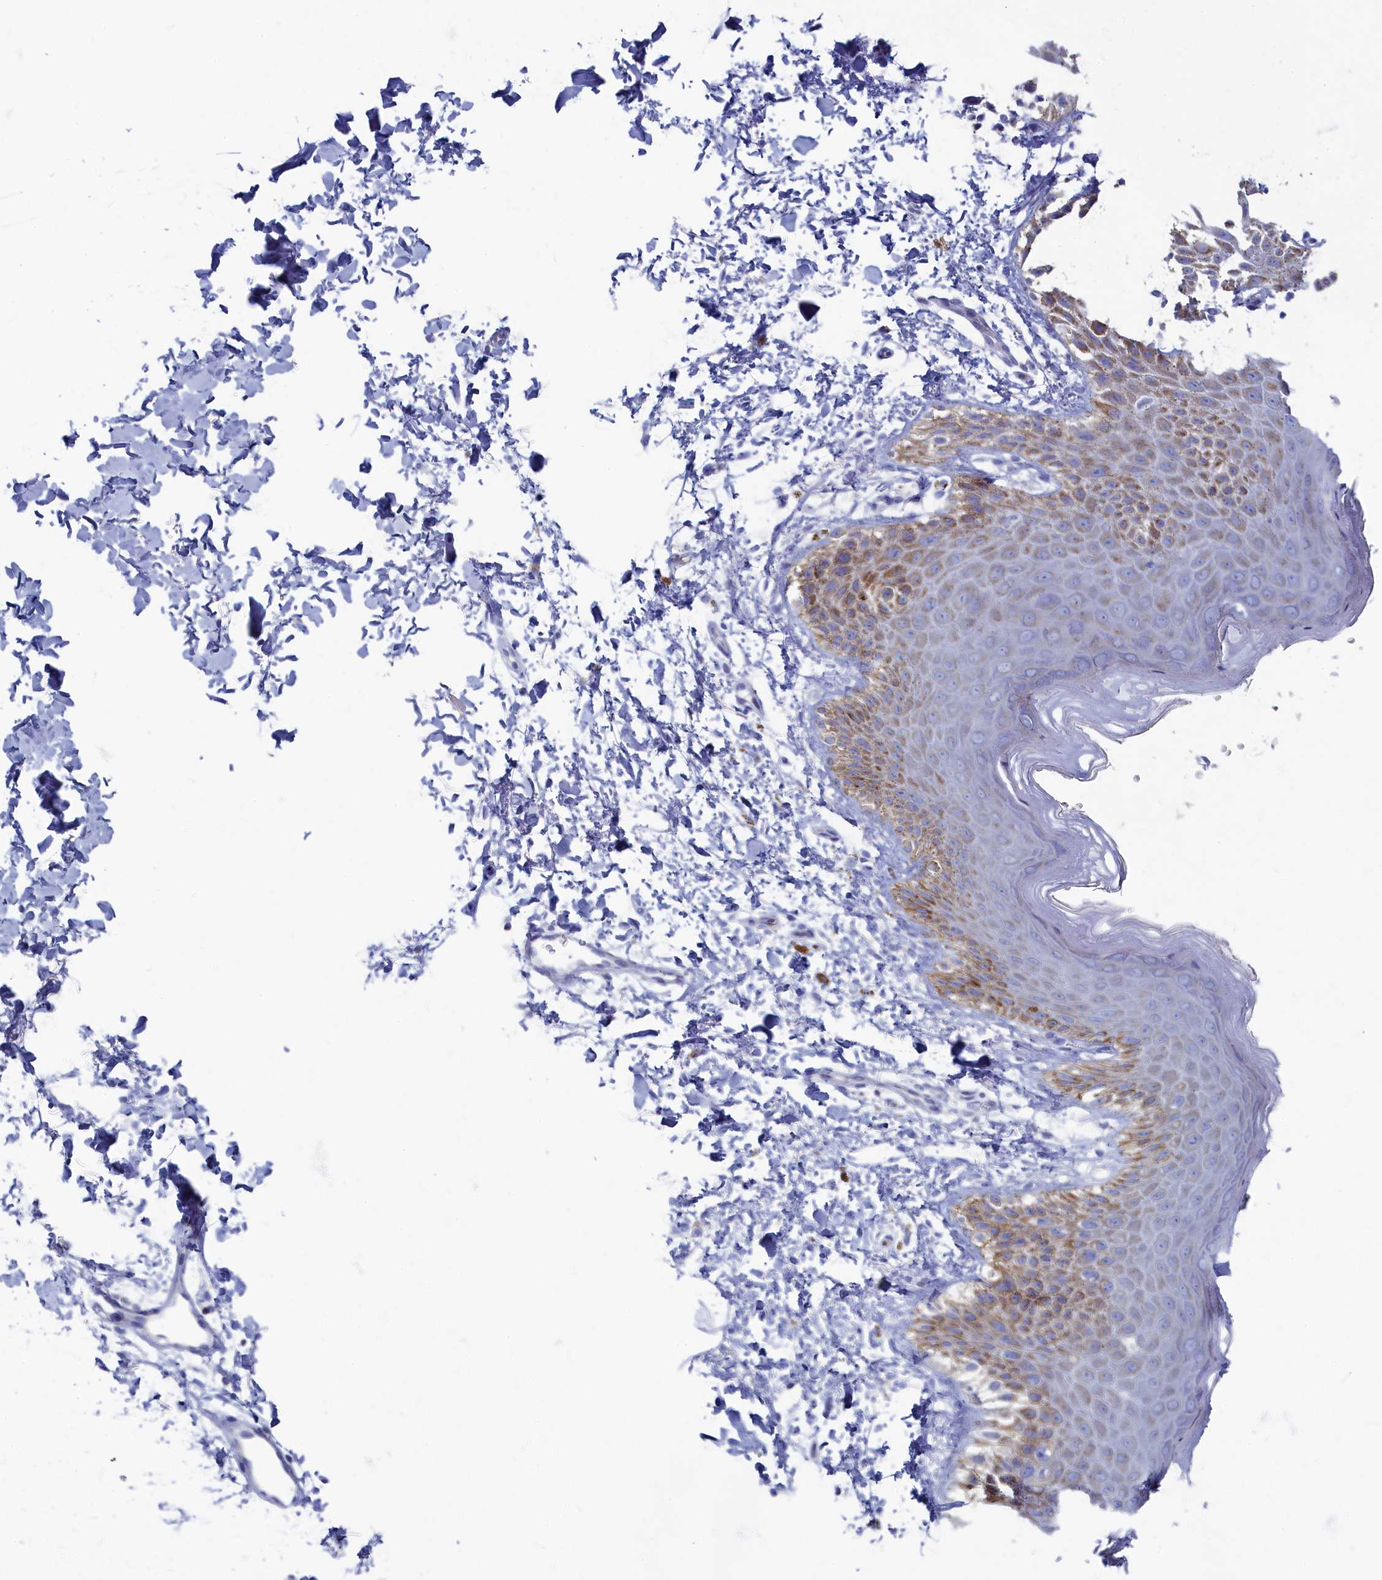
{"staining": {"intensity": "moderate", "quantity": "25%-75%", "location": "cytoplasmic/membranous"}, "tissue": "skin", "cell_type": "Epidermal cells", "image_type": "normal", "snomed": [{"axis": "morphology", "description": "Normal tissue, NOS"}, {"axis": "topography", "description": "Anal"}], "caption": "This is a photomicrograph of IHC staining of benign skin, which shows moderate staining in the cytoplasmic/membranous of epidermal cells.", "gene": "OCIAD2", "patient": {"sex": "male", "age": 44}}